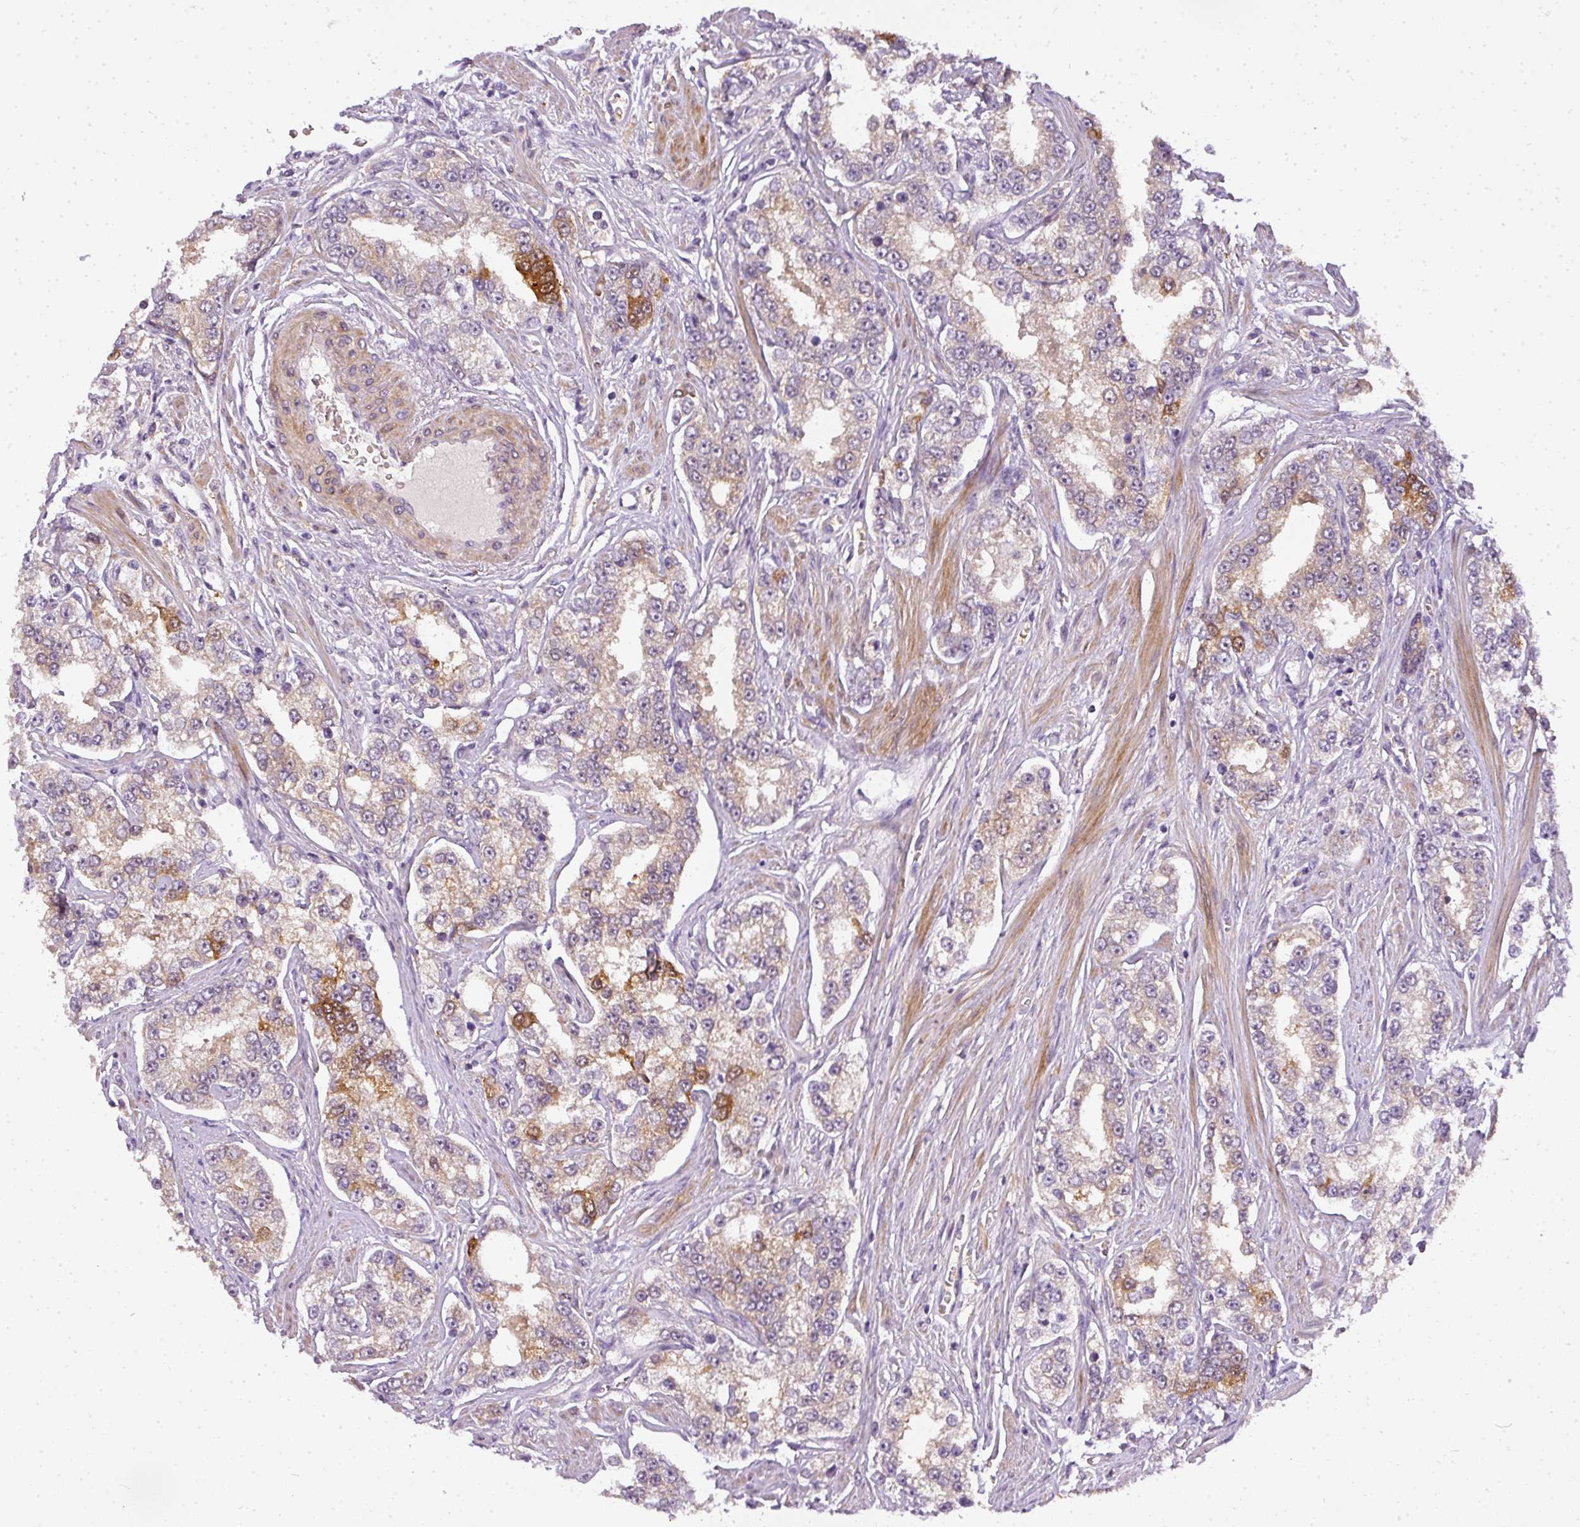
{"staining": {"intensity": "moderate", "quantity": "<25%", "location": "cytoplasmic/membranous"}, "tissue": "prostate cancer", "cell_type": "Tumor cells", "image_type": "cancer", "snomed": [{"axis": "morphology", "description": "Normal tissue, NOS"}, {"axis": "morphology", "description": "Adenocarcinoma, High grade"}, {"axis": "topography", "description": "Prostate"}], "caption": "Immunohistochemical staining of human prostate cancer (adenocarcinoma (high-grade)) reveals low levels of moderate cytoplasmic/membranous staining in approximately <25% of tumor cells. The staining was performed using DAB, with brown indicating positive protein expression. Nuclei are stained blue with hematoxylin.", "gene": "ADH5", "patient": {"sex": "male", "age": 83}}